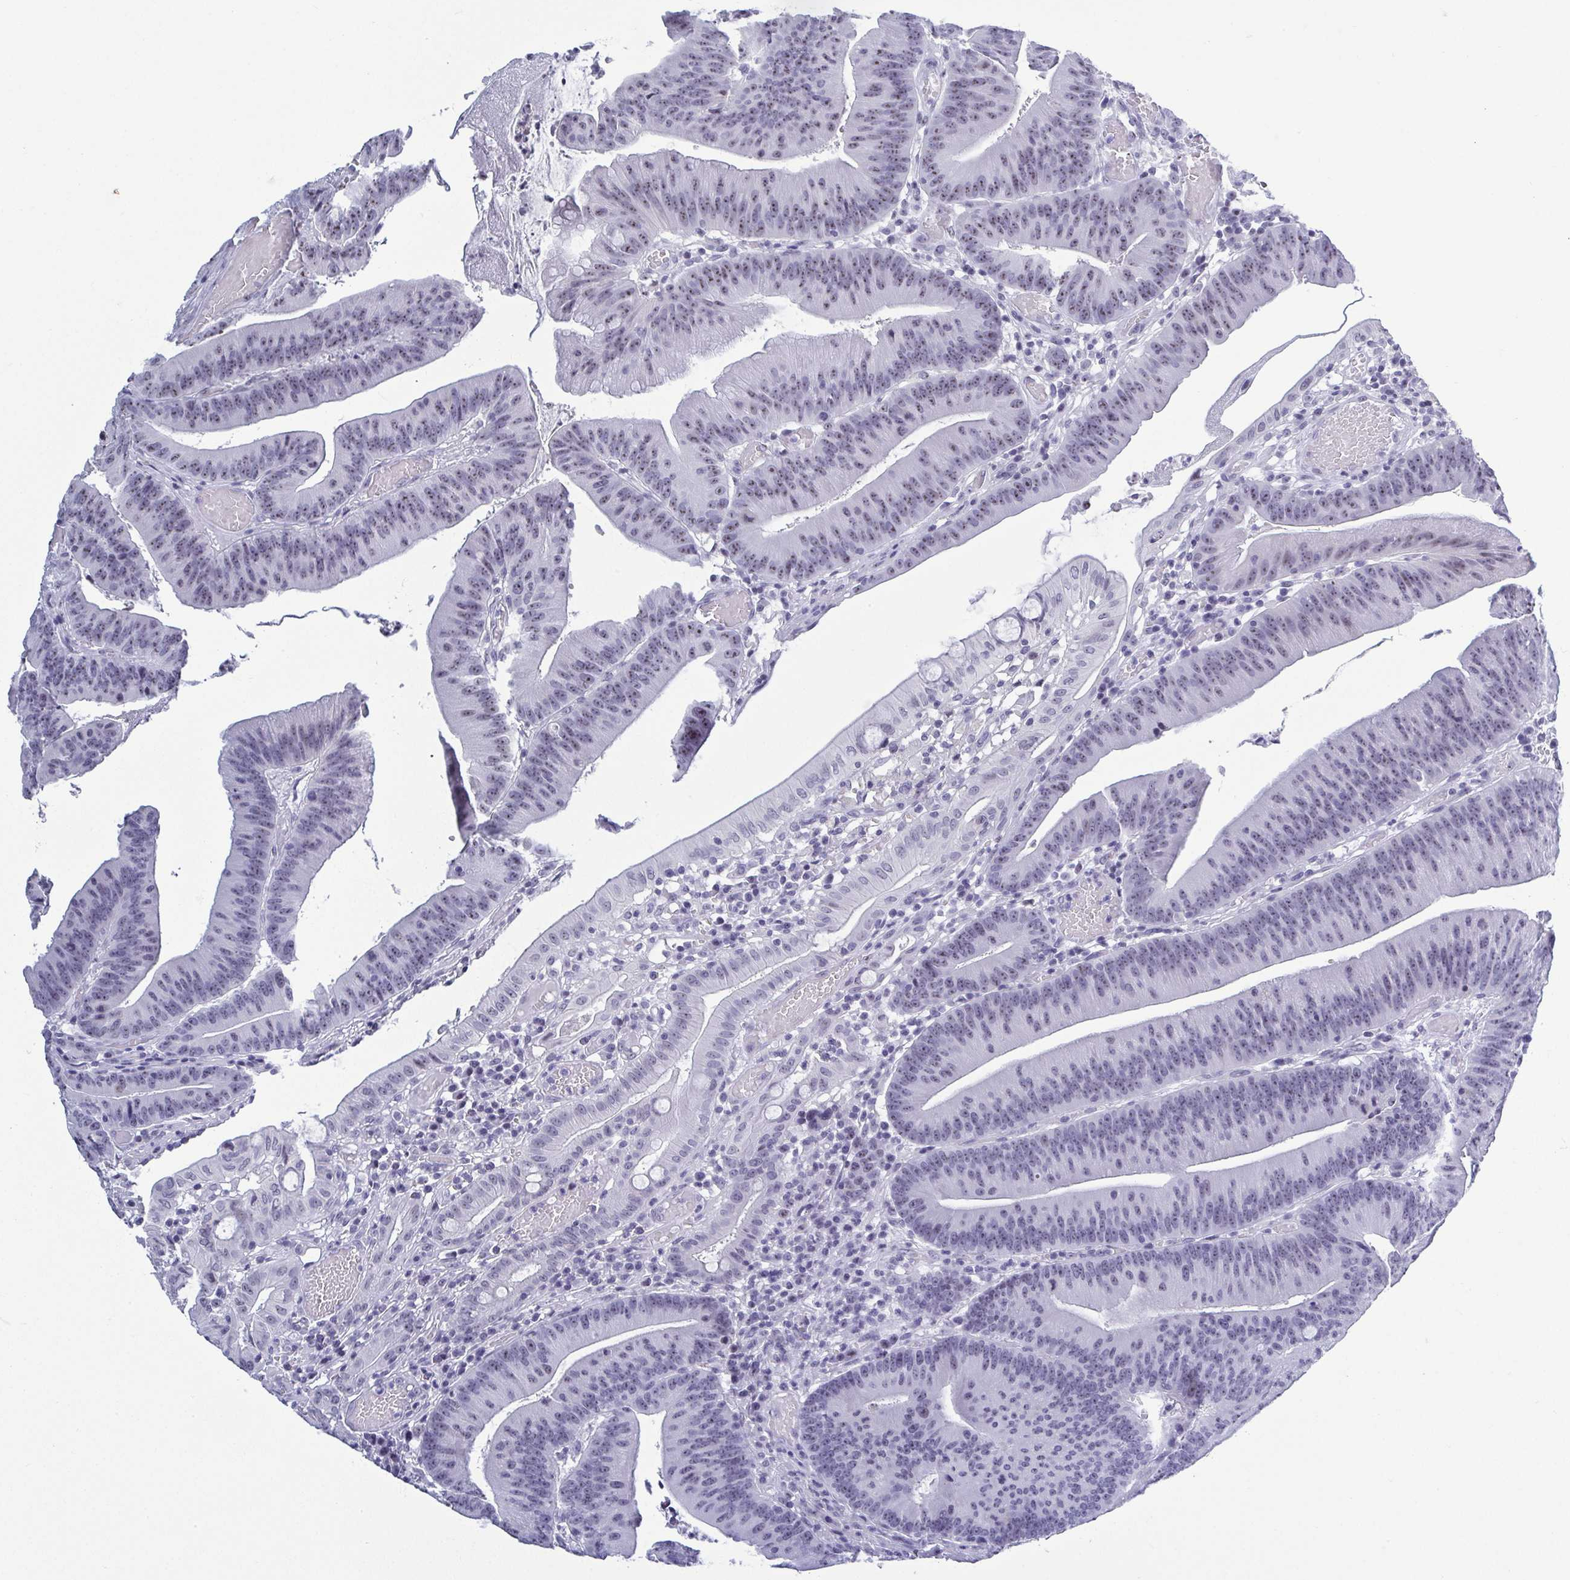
{"staining": {"intensity": "weak", "quantity": "<25%", "location": "nuclear"}, "tissue": "colorectal cancer", "cell_type": "Tumor cells", "image_type": "cancer", "snomed": [{"axis": "morphology", "description": "Adenocarcinoma, NOS"}, {"axis": "topography", "description": "Colon"}], "caption": "This is a histopathology image of IHC staining of adenocarcinoma (colorectal), which shows no staining in tumor cells. Brightfield microscopy of IHC stained with DAB (3,3'-diaminobenzidine) (brown) and hematoxylin (blue), captured at high magnification.", "gene": "BZW1", "patient": {"sex": "female", "age": 78}}